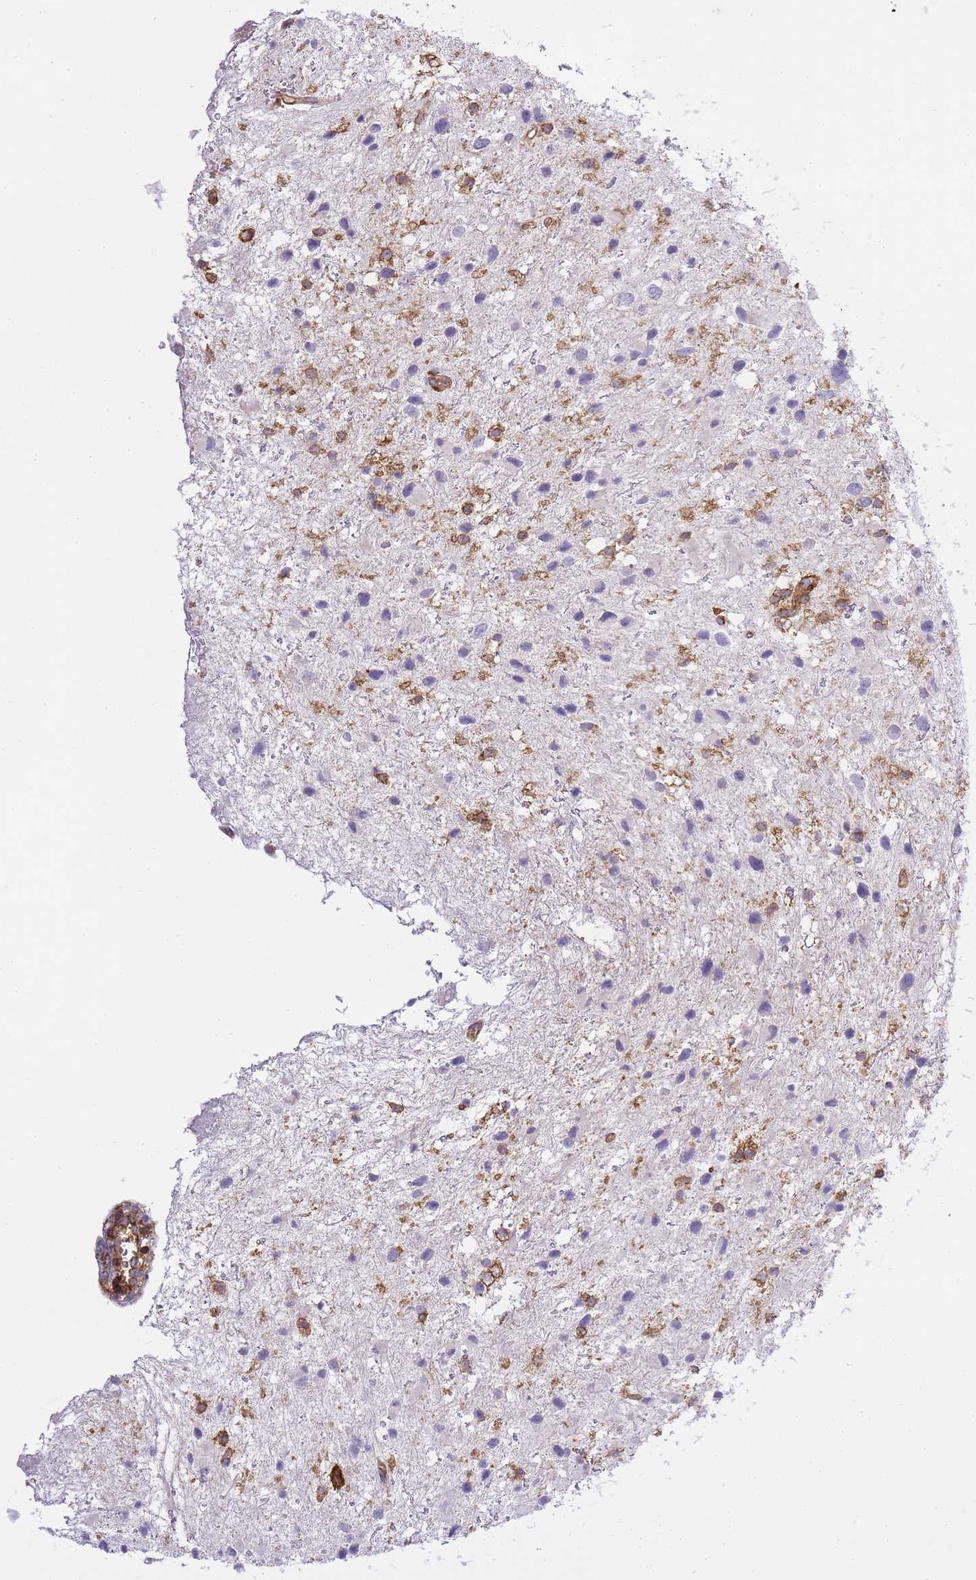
{"staining": {"intensity": "negative", "quantity": "none", "location": "none"}, "tissue": "glioma", "cell_type": "Tumor cells", "image_type": "cancer", "snomed": [{"axis": "morphology", "description": "Glioma, malignant, Low grade"}, {"axis": "topography", "description": "Brain"}], "caption": "This is a photomicrograph of IHC staining of low-grade glioma (malignant), which shows no expression in tumor cells. (DAB immunohistochemistry with hematoxylin counter stain).", "gene": "MSN", "patient": {"sex": "female", "age": 32}}